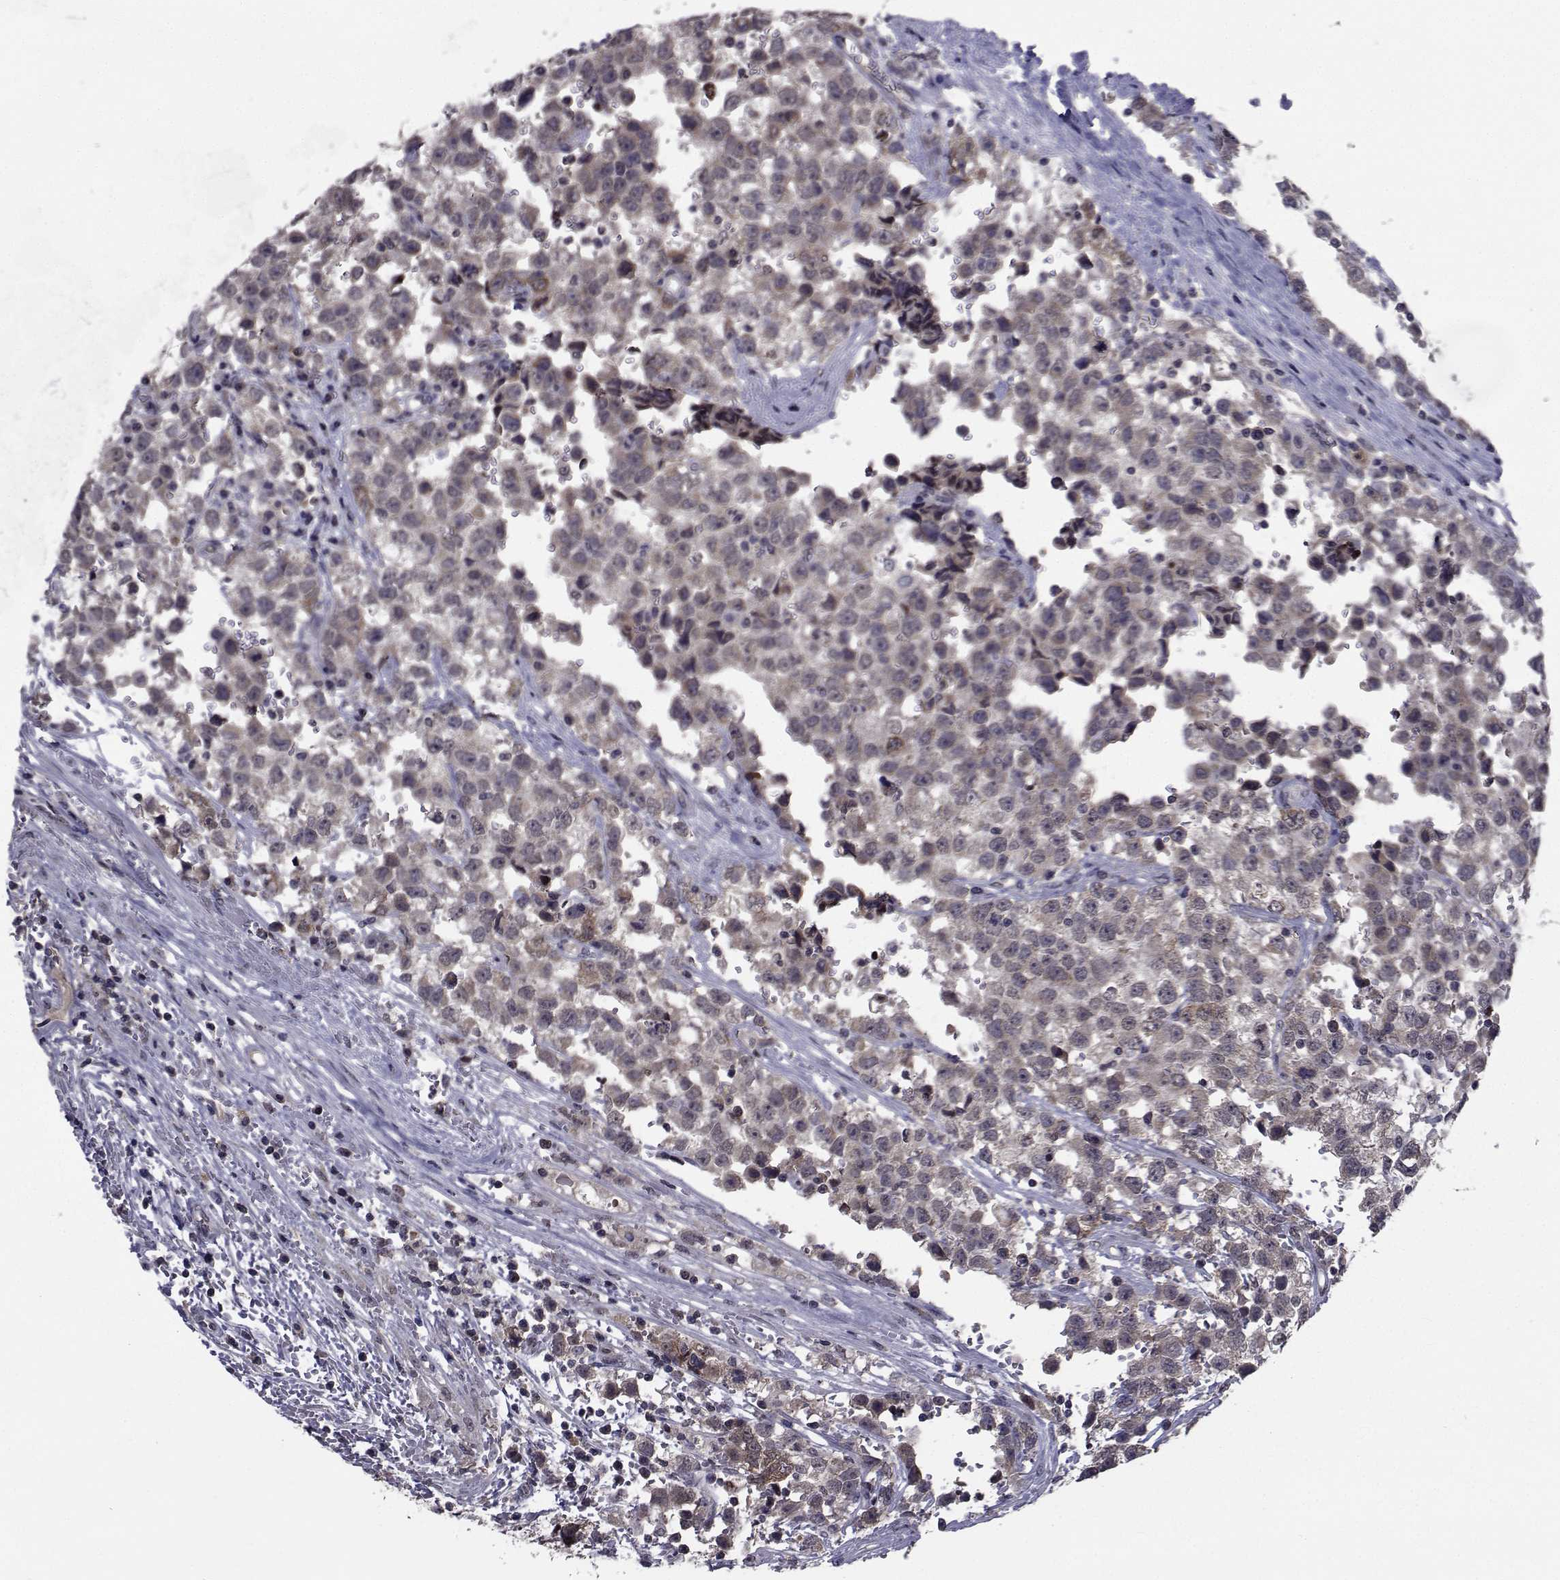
{"staining": {"intensity": "weak", "quantity": "<25%", "location": "cytoplasmic/membranous"}, "tissue": "testis cancer", "cell_type": "Tumor cells", "image_type": "cancer", "snomed": [{"axis": "morphology", "description": "Seminoma, NOS"}, {"axis": "topography", "description": "Testis"}], "caption": "Immunohistochemical staining of seminoma (testis) demonstrates no significant positivity in tumor cells. The staining was performed using DAB (3,3'-diaminobenzidine) to visualize the protein expression in brown, while the nuclei were stained in blue with hematoxylin (Magnification: 20x).", "gene": "CYP2S1", "patient": {"sex": "male", "age": 34}}